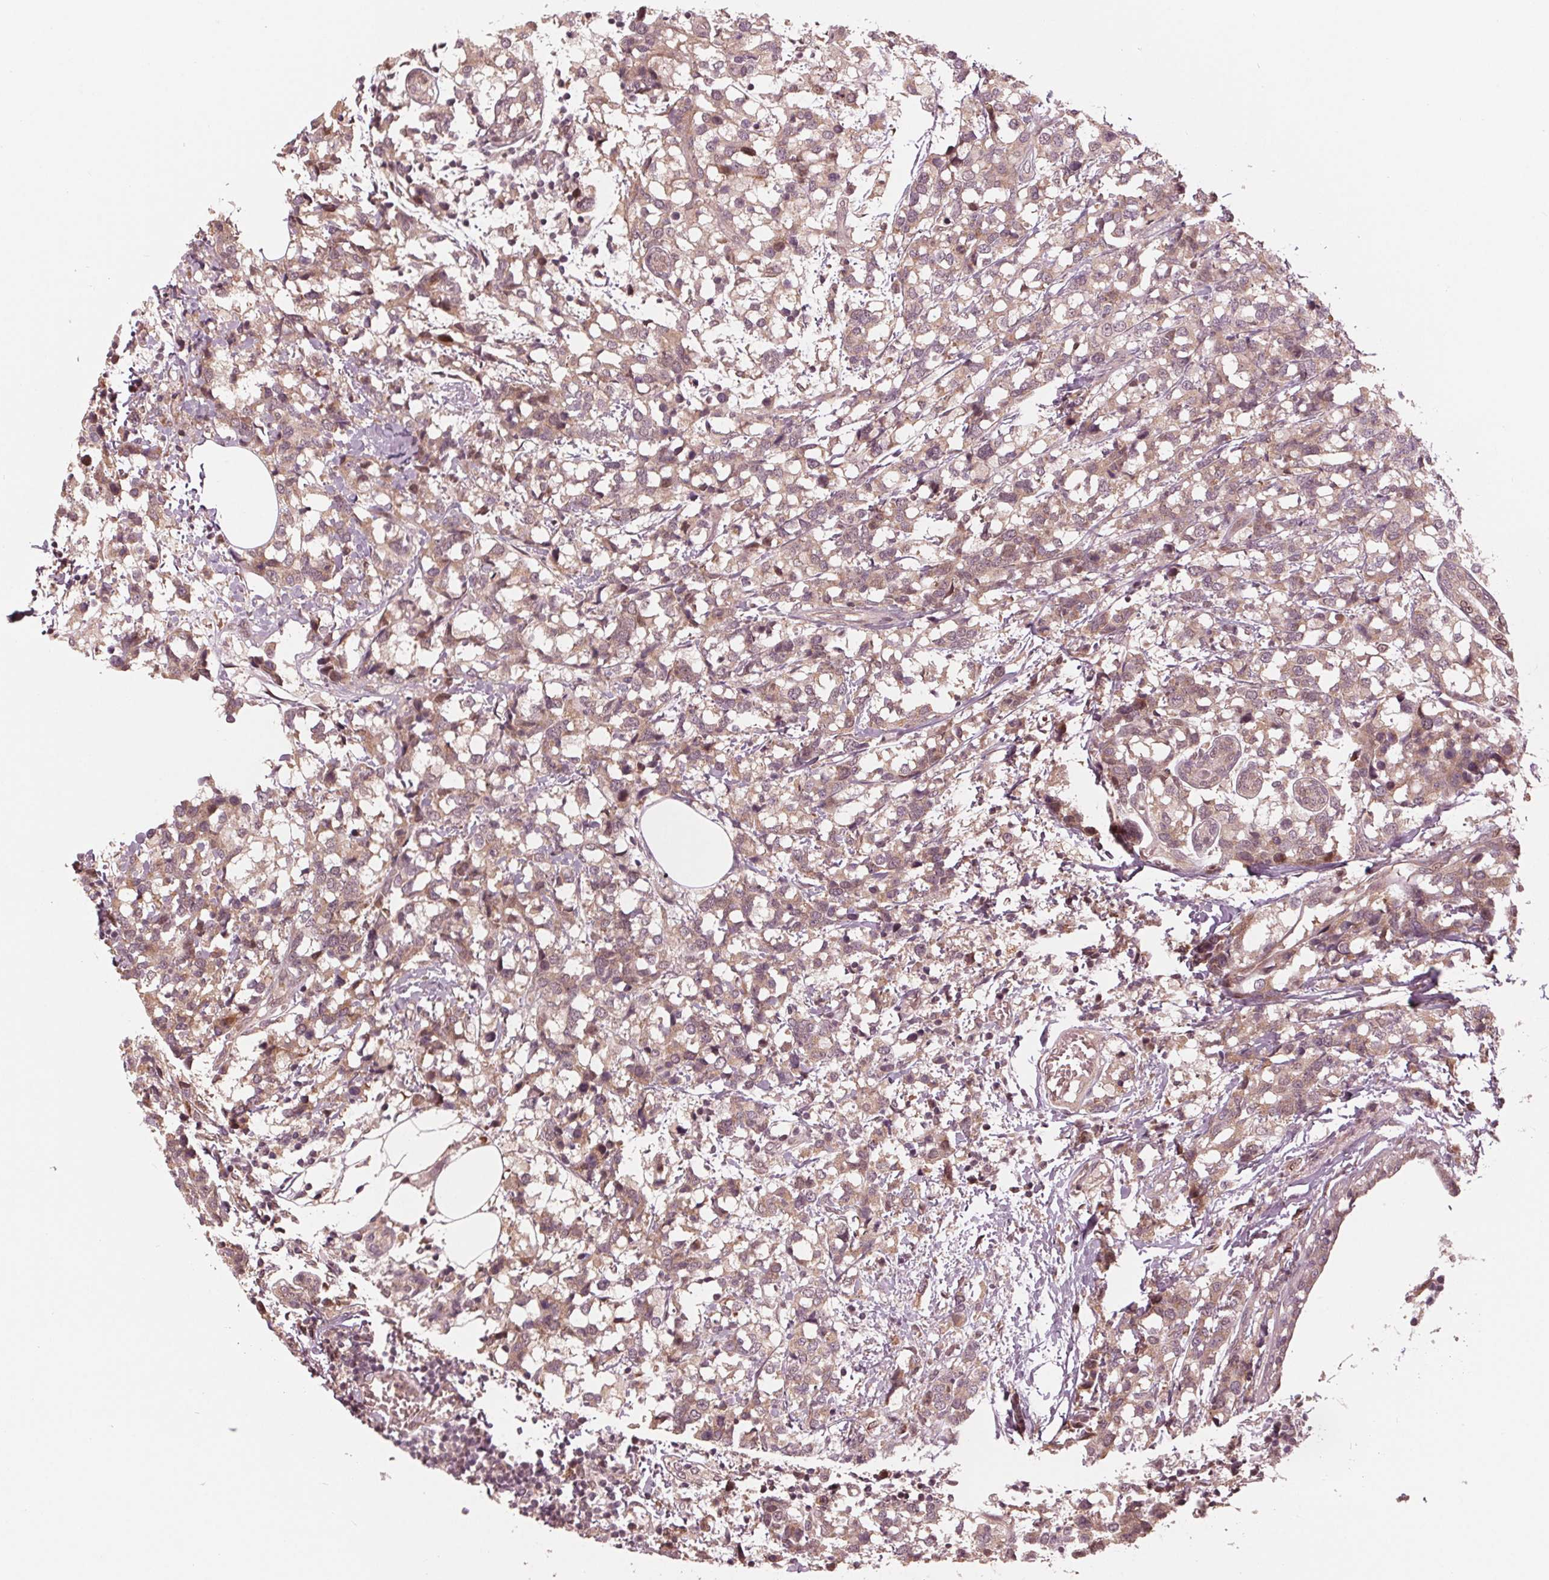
{"staining": {"intensity": "weak", "quantity": ">75%", "location": "cytoplasmic/membranous,nuclear"}, "tissue": "breast cancer", "cell_type": "Tumor cells", "image_type": "cancer", "snomed": [{"axis": "morphology", "description": "Lobular carcinoma"}, {"axis": "topography", "description": "Breast"}], "caption": "IHC image of neoplastic tissue: lobular carcinoma (breast) stained using immunohistochemistry (IHC) displays low levels of weak protein expression localized specifically in the cytoplasmic/membranous and nuclear of tumor cells, appearing as a cytoplasmic/membranous and nuclear brown color.", "gene": "ZNF471", "patient": {"sex": "female", "age": 59}}